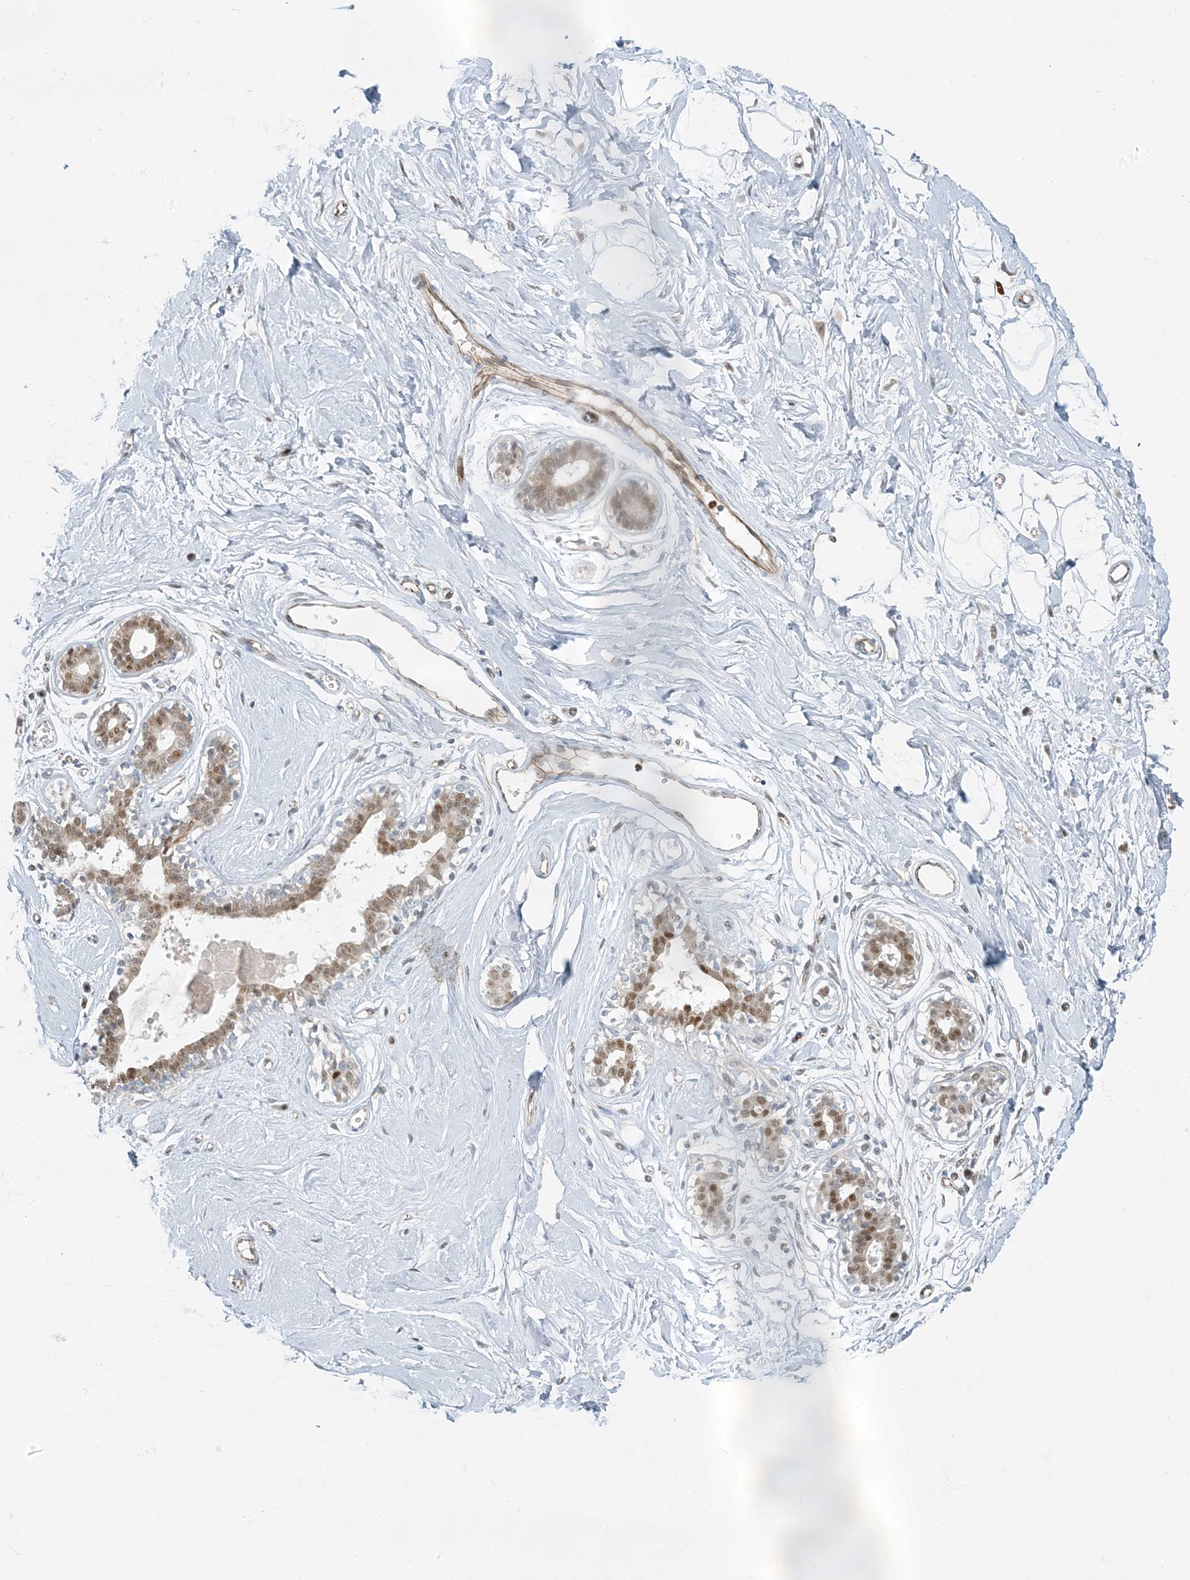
{"staining": {"intensity": "negative", "quantity": "none", "location": "none"}, "tissue": "breast", "cell_type": "Adipocytes", "image_type": "normal", "snomed": [{"axis": "morphology", "description": "Normal tissue, NOS"}, {"axis": "topography", "description": "Breast"}], "caption": "A high-resolution histopathology image shows immunohistochemistry (IHC) staining of benign breast, which demonstrates no significant staining in adipocytes. Brightfield microscopy of immunohistochemistry (IHC) stained with DAB (brown) and hematoxylin (blue), captured at high magnification.", "gene": "AK9", "patient": {"sex": "female", "age": 45}}